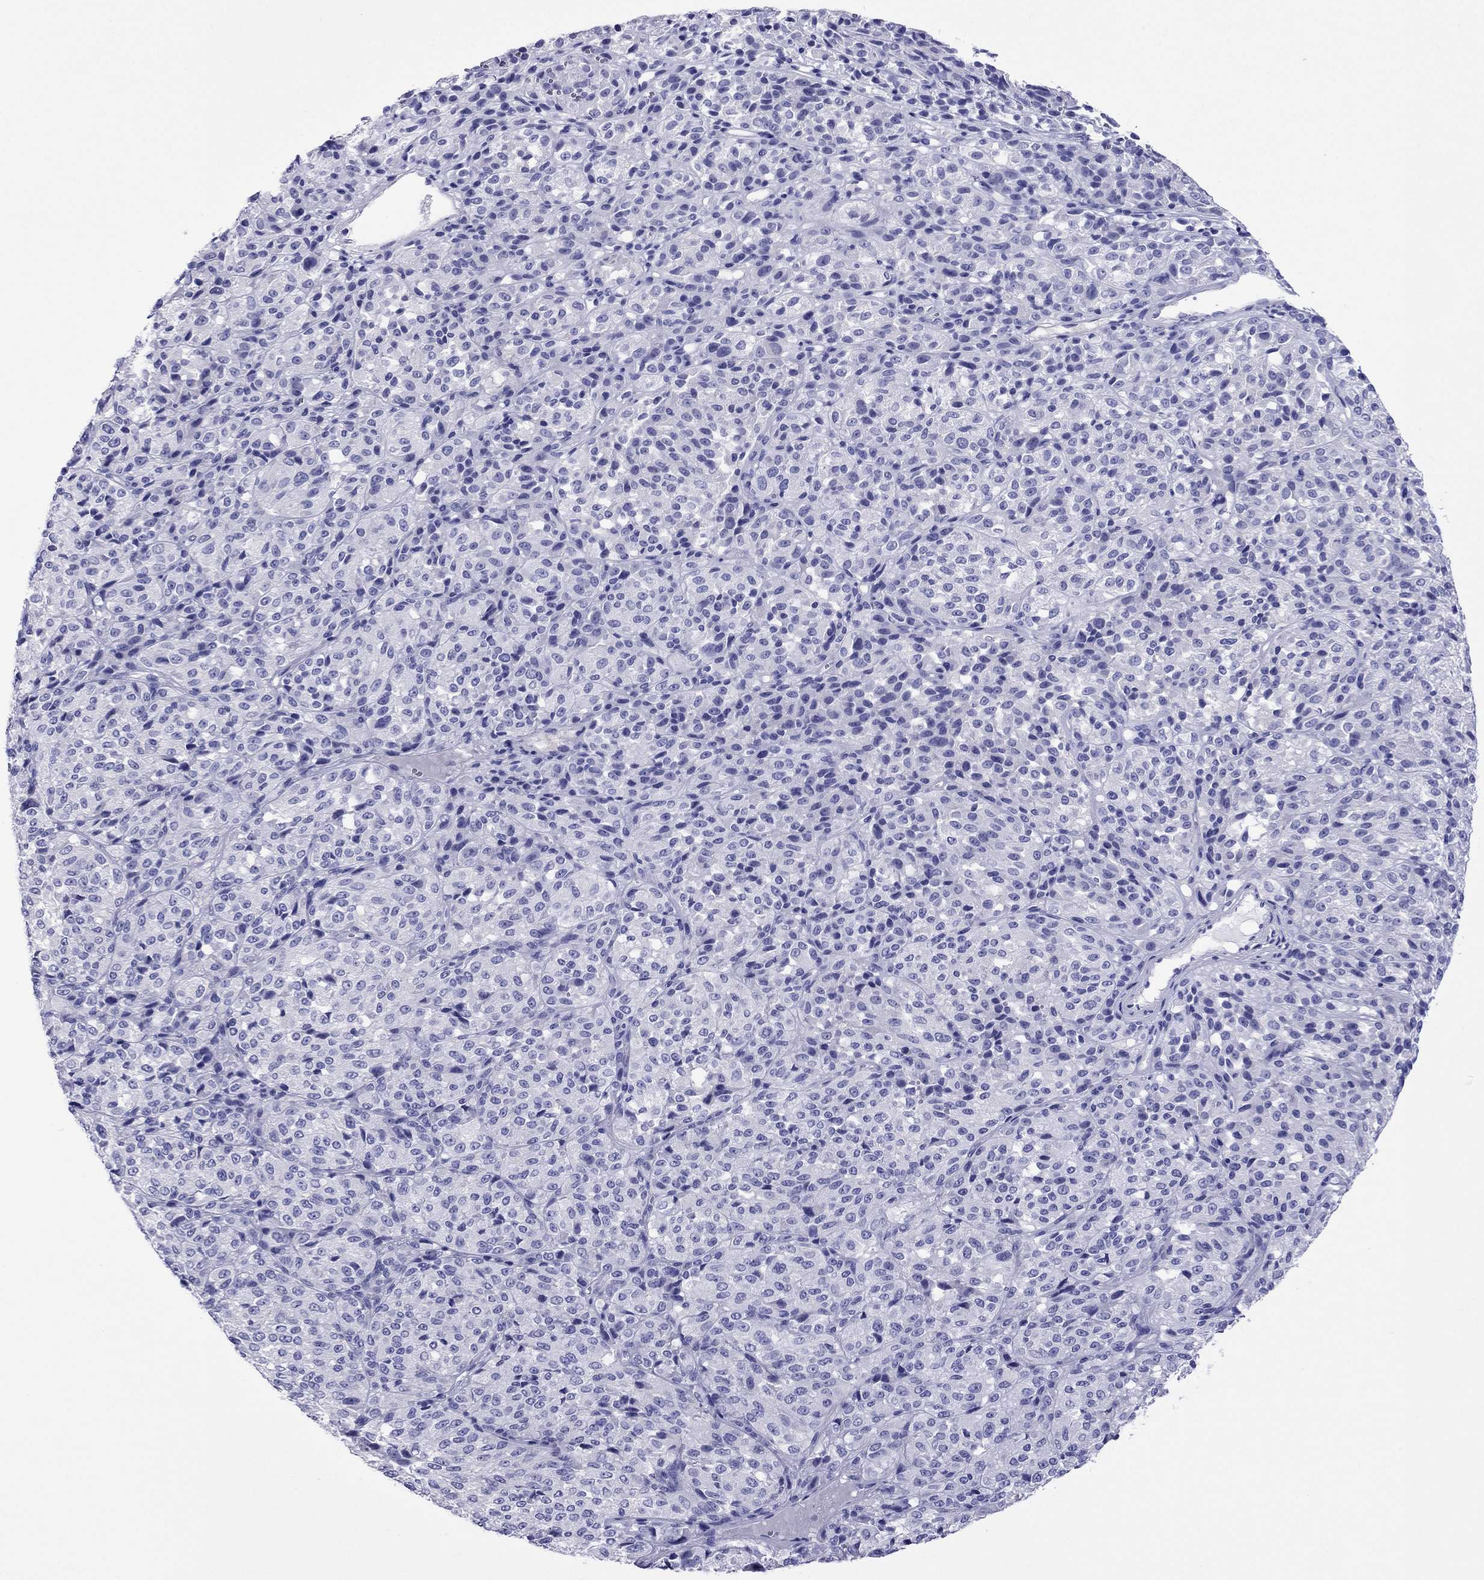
{"staining": {"intensity": "negative", "quantity": "none", "location": "none"}, "tissue": "melanoma", "cell_type": "Tumor cells", "image_type": "cancer", "snomed": [{"axis": "morphology", "description": "Malignant melanoma, Metastatic site"}, {"axis": "topography", "description": "Brain"}], "caption": "High power microscopy micrograph of an IHC image of malignant melanoma (metastatic site), revealing no significant staining in tumor cells.", "gene": "PCDHA6", "patient": {"sex": "female", "age": 56}}